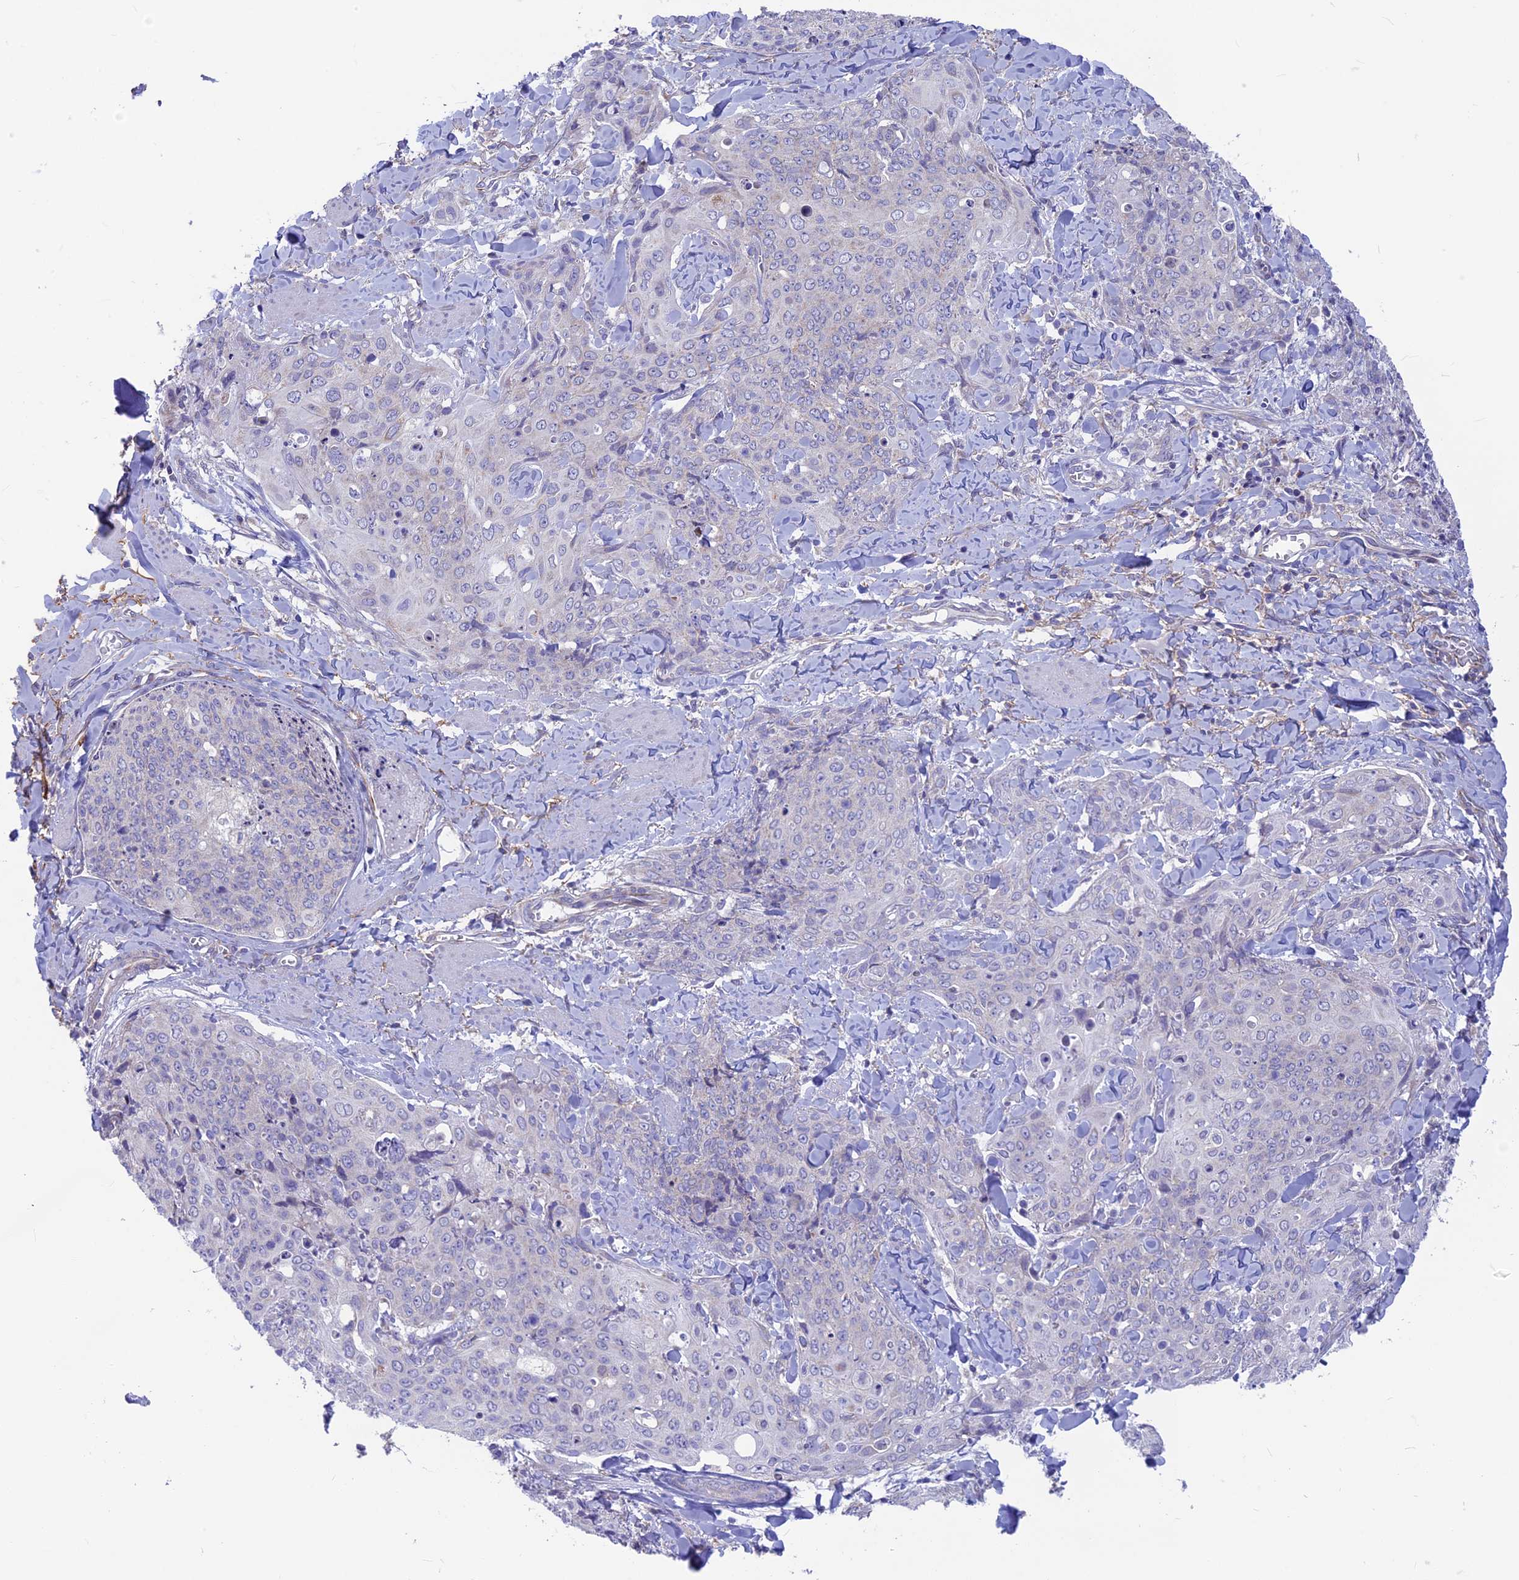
{"staining": {"intensity": "negative", "quantity": "none", "location": "none"}, "tissue": "skin cancer", "cell_type": "Tumor cells", "image_type": "cancer", "snomed": [{"axis": "morphology", "description": "Squamous cell carcinoma, NOS"}, {"axis": "topography", "description": "Skin"}, {"axis": "topography", "description": "Vulva"}], "caption": "Photomicrograph shows no significant protein positivity in tumor cells of squamous cell carcinoma (skin).", "gene": "PLAC9", "patient": {"sex": "female", "age": 85}}